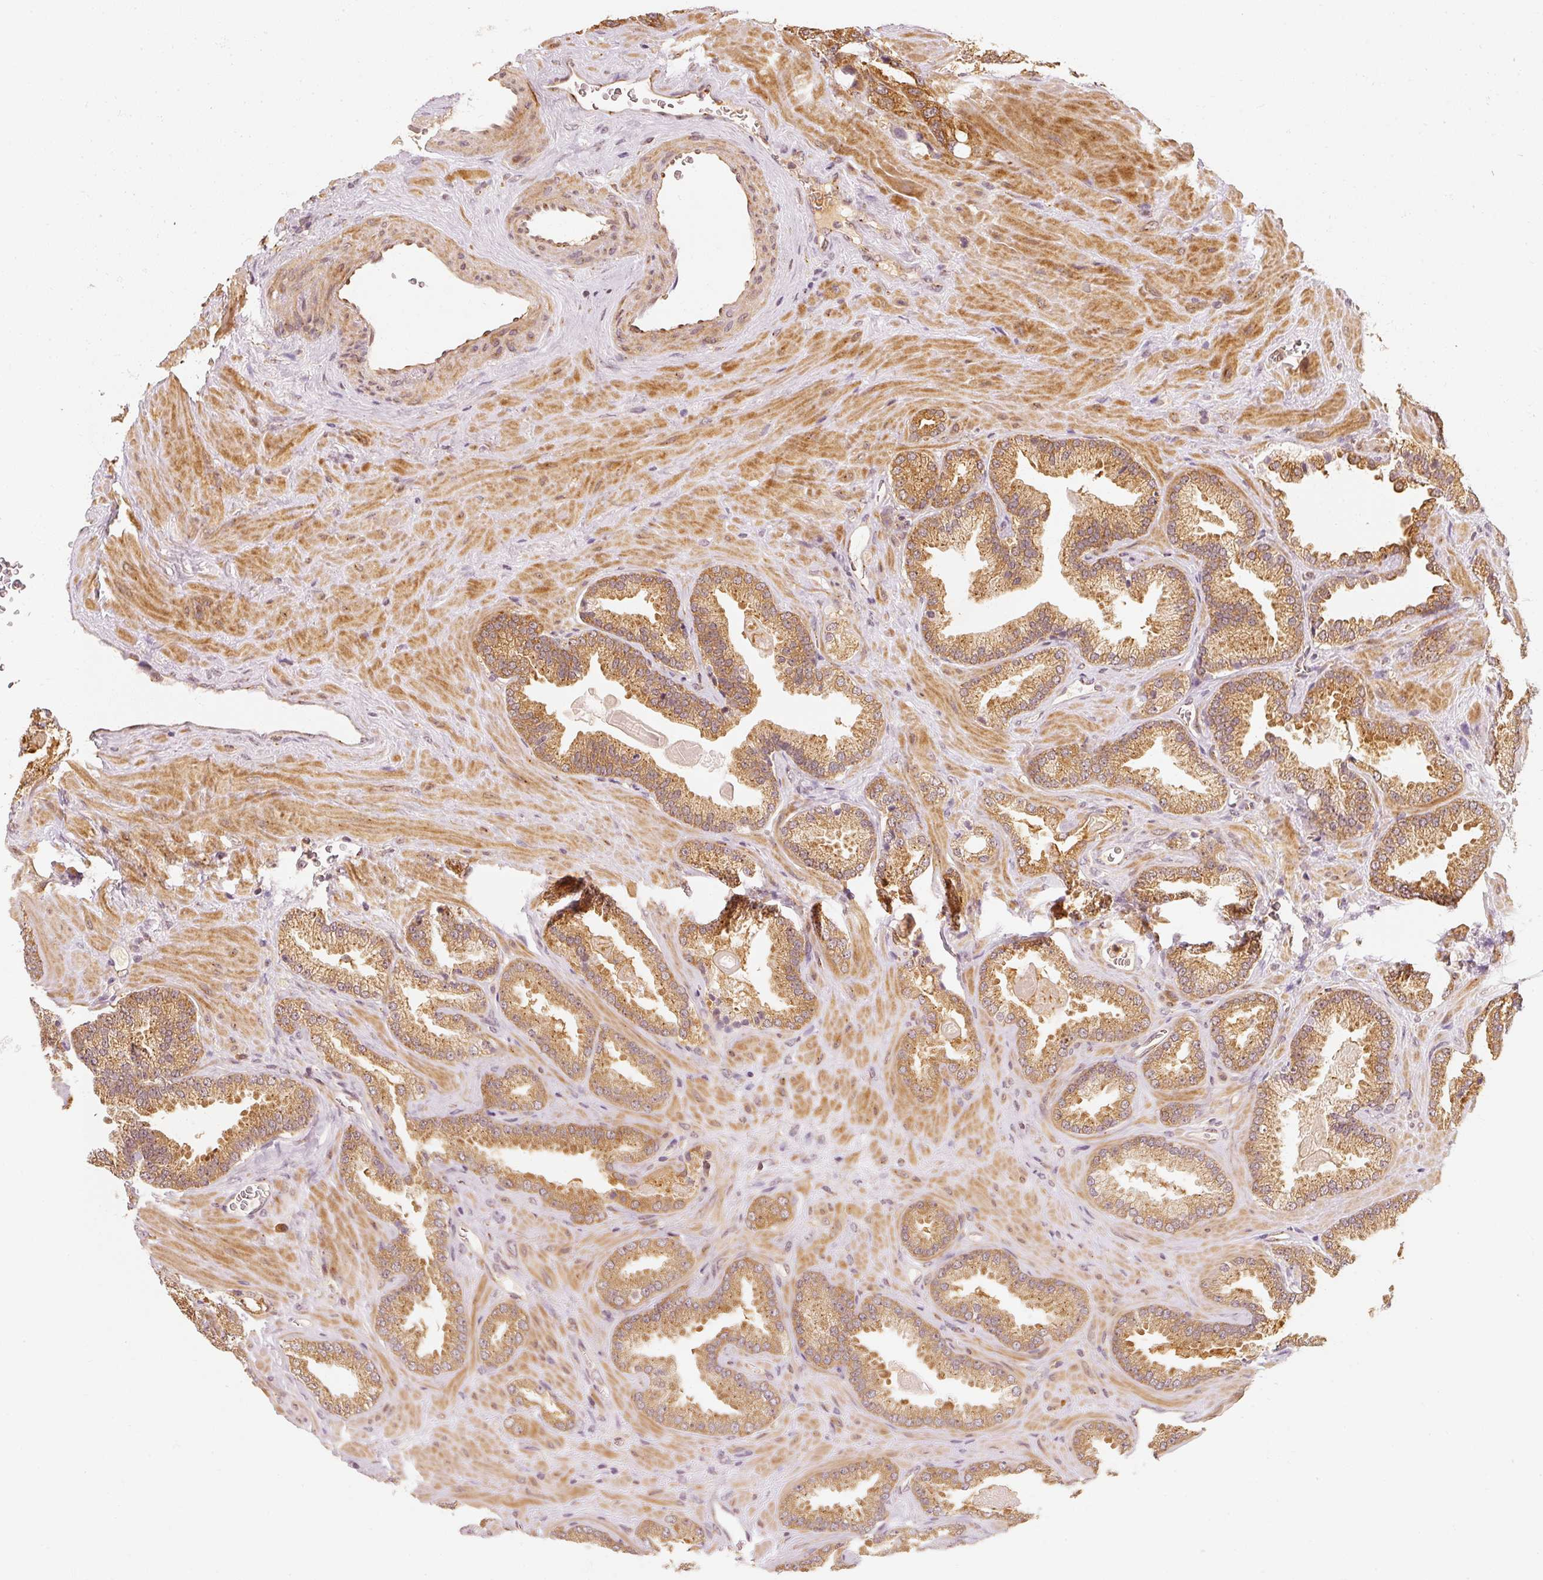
{"staining": {"intensity": "moderate", "quantity": ">75%", "location": "cytoplasmic/membranous"}, "tissue": "prostate cancer", "cell_type": "Tumor cells", "image_type": "cancer", "snomed": [{"axis": "morphology", "description": "Adenocarcinoma, Low grade"}, {"axis": "topography", "description": "Prostate"}], "caption": "Immunohistochemical staining of prostate cancer reveals moderate cytoplasmic/membranous protein expression in approximately >75% of tumor cells.", "gene": "EEF1A2", "patient": {"sex": "male", "age": 62}}